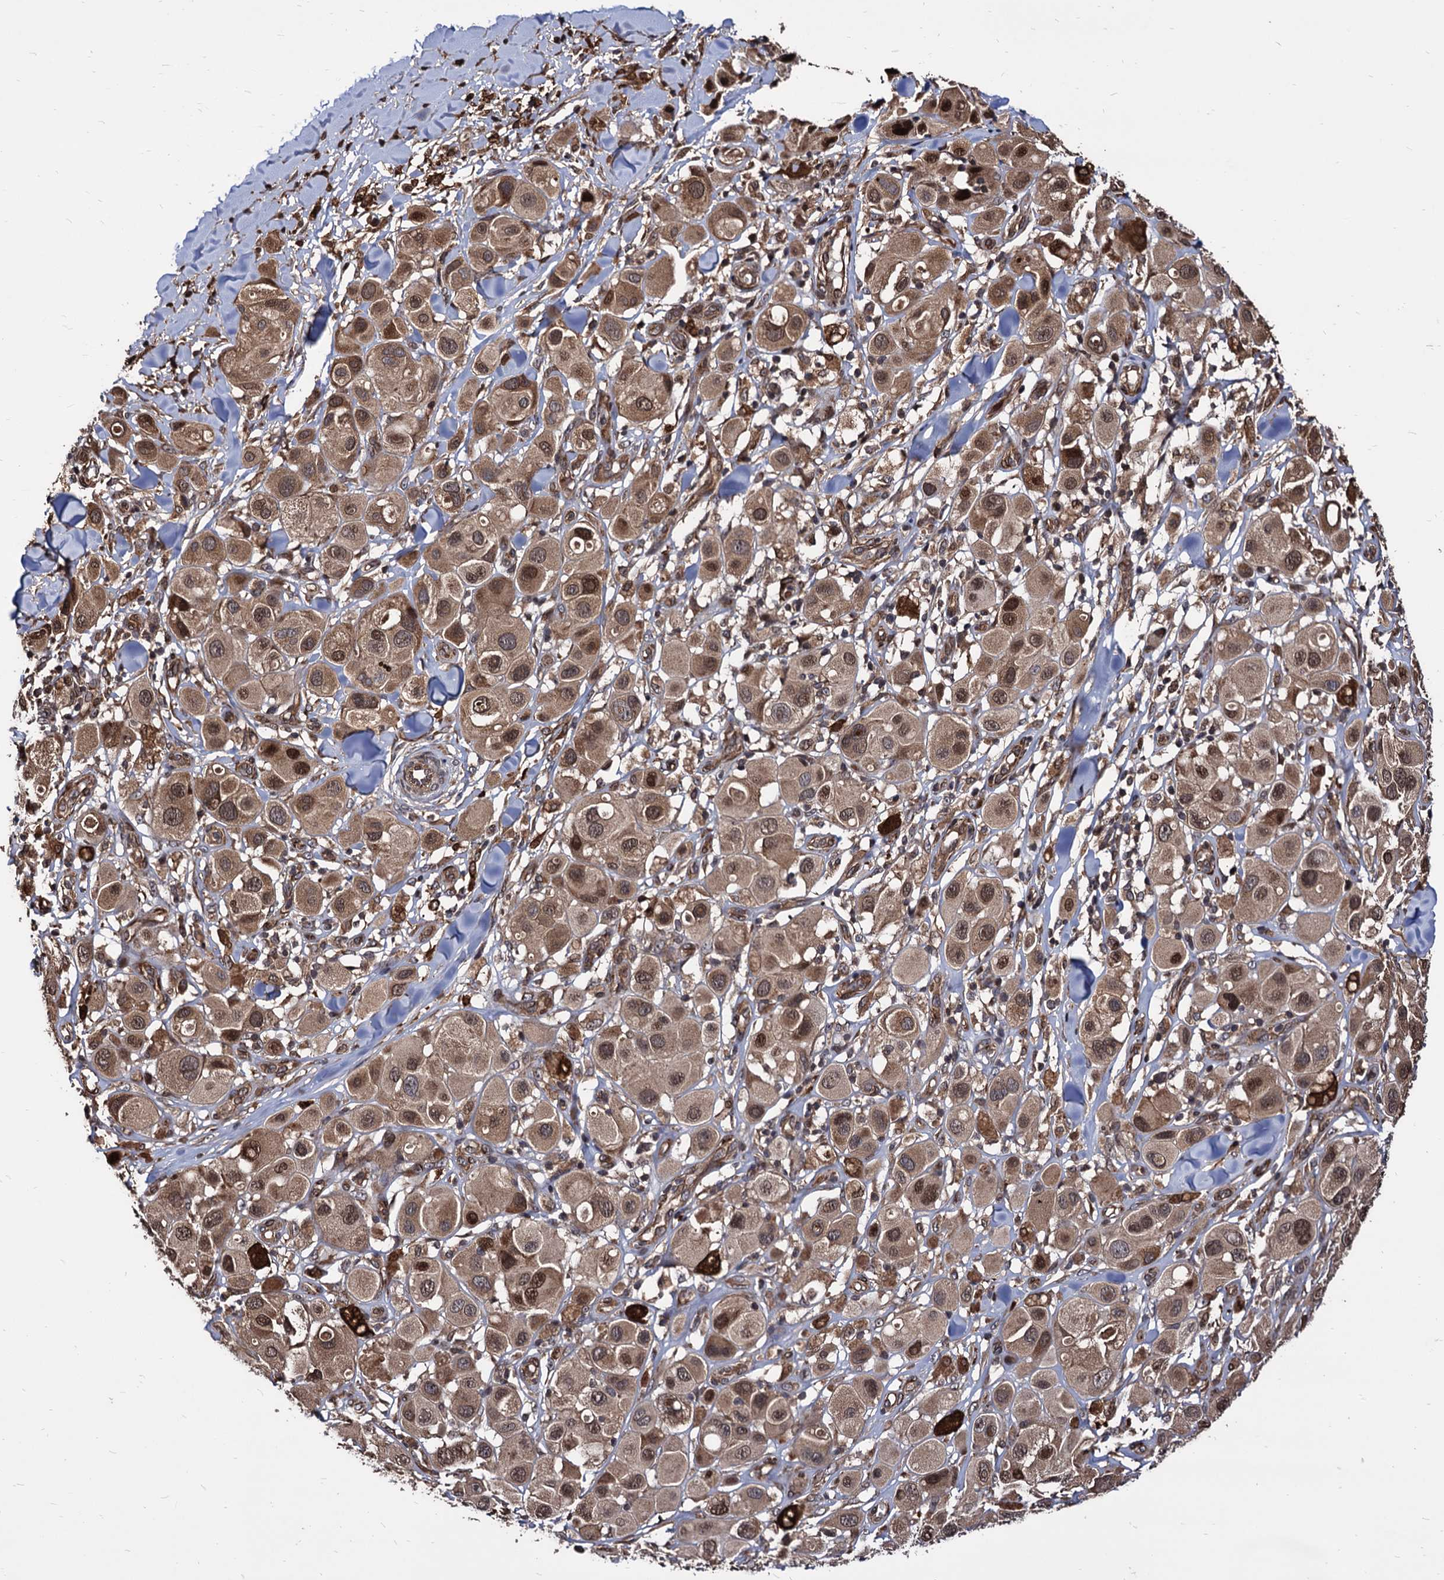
{"staining": {"intensity": "moderate", "quantity": ">75%", "location": "cytoplasmic/membranous,nuclear"}, "tissue": "melanoma", "cell_type": "Tumor cells", "image_type": "cancer", "snomed": [{"axis": "morphology", "description": "Malignant melanoma, Metastatic site"}, {"axis": "topography", "description": "Skin"}], "caption": "IHC image of neoplastic tissue: melanoma stained using immunohistochemistry (IHC) reveals medium levels of moderate protein expression localized specifically in the cytoplasmic/membranous and nuclear of tumor cells, appearing as a cytoplasmic/membranous and nuclear brown color.", "gene": "ANKRD12", "patient": {"sex": "male", "age": 41}}